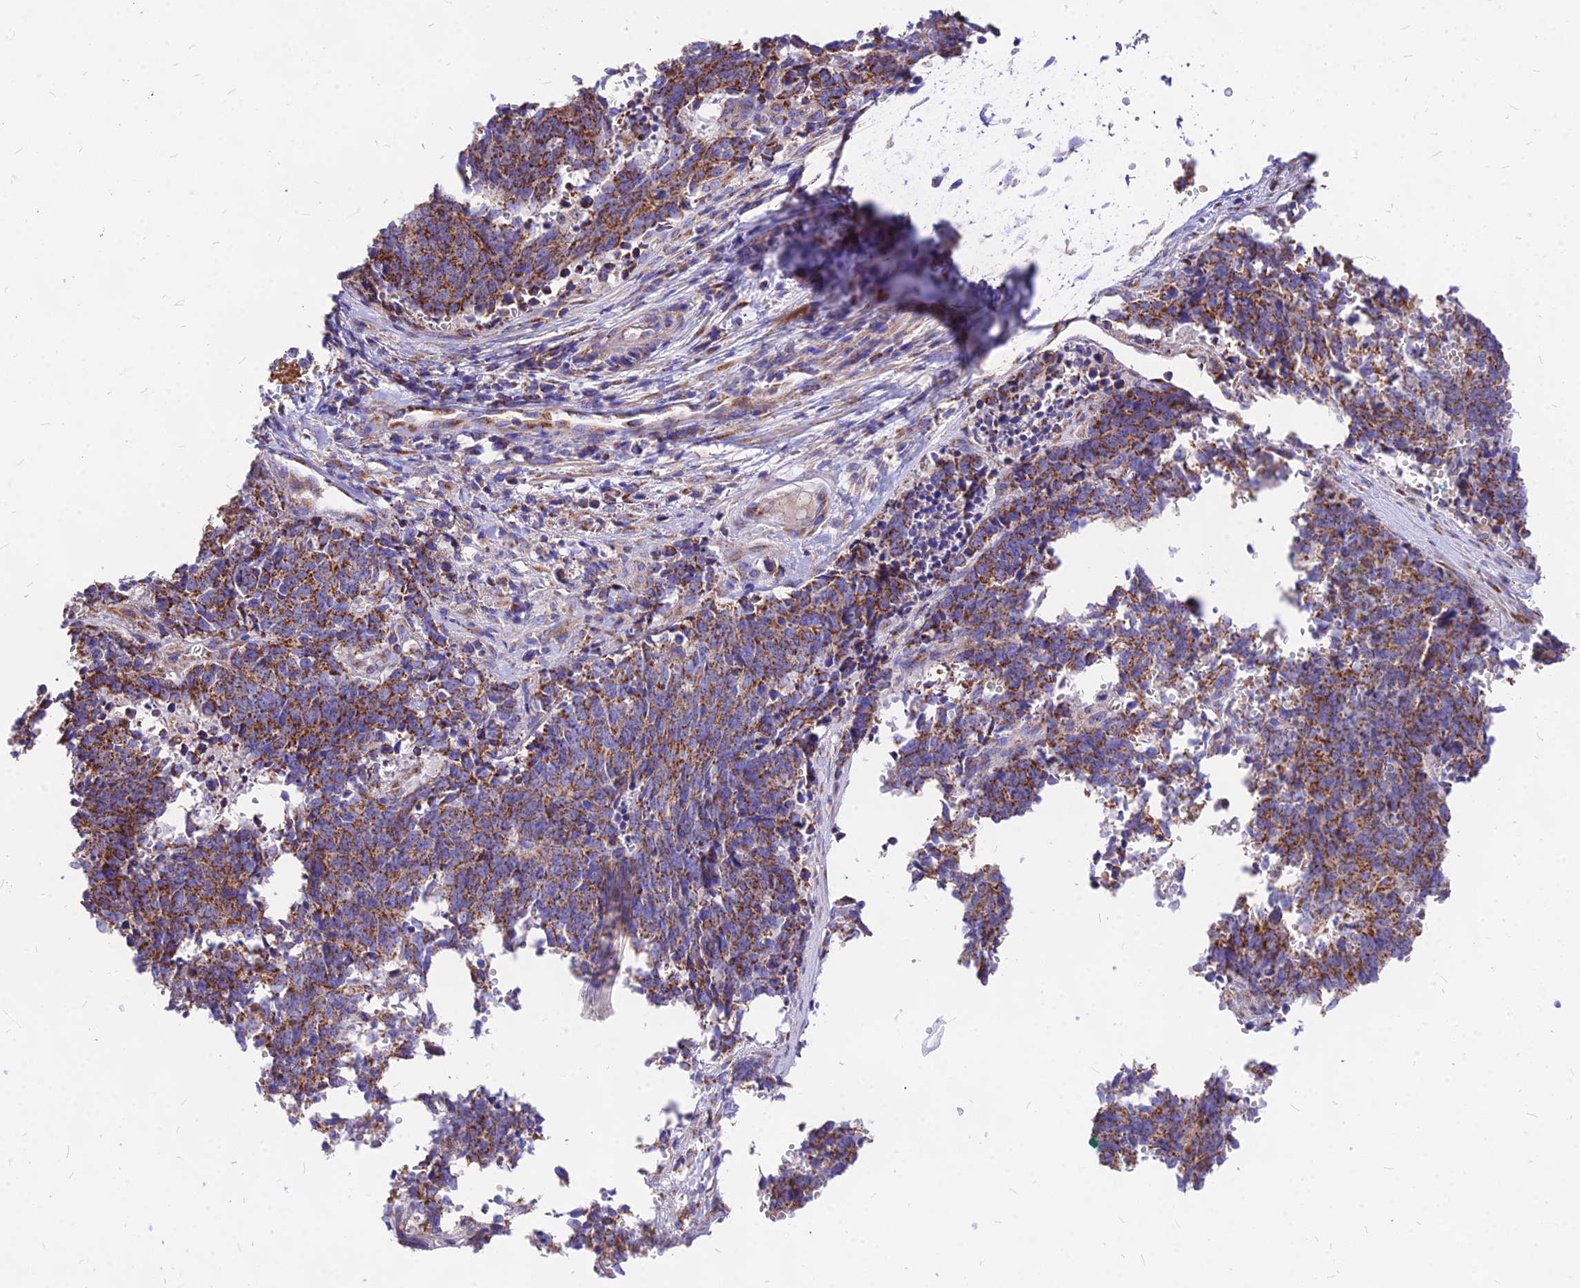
{"staining": {"intensity": "moderate", "quantity": ">75%", "location": "cytoplasmic/membranous"}, "tissue": "cervical cancer", "cell_type": "Tumor cells", "image_type": "cancer", "snomed": [{"axis": "morphology", "description": "Squamous cell carcinoma, NOS"}, {"axis": "topography", "description": "Cervix"}], "caption": "Immunohistochemical staining of cervical squamous cell carcinoma displays medium levels of moderate cytoplasmic/membranous staining in approximately >75% of tumor cells.", "gene": "MRPL3", "patient": {"sex": "female", "age": 29}}